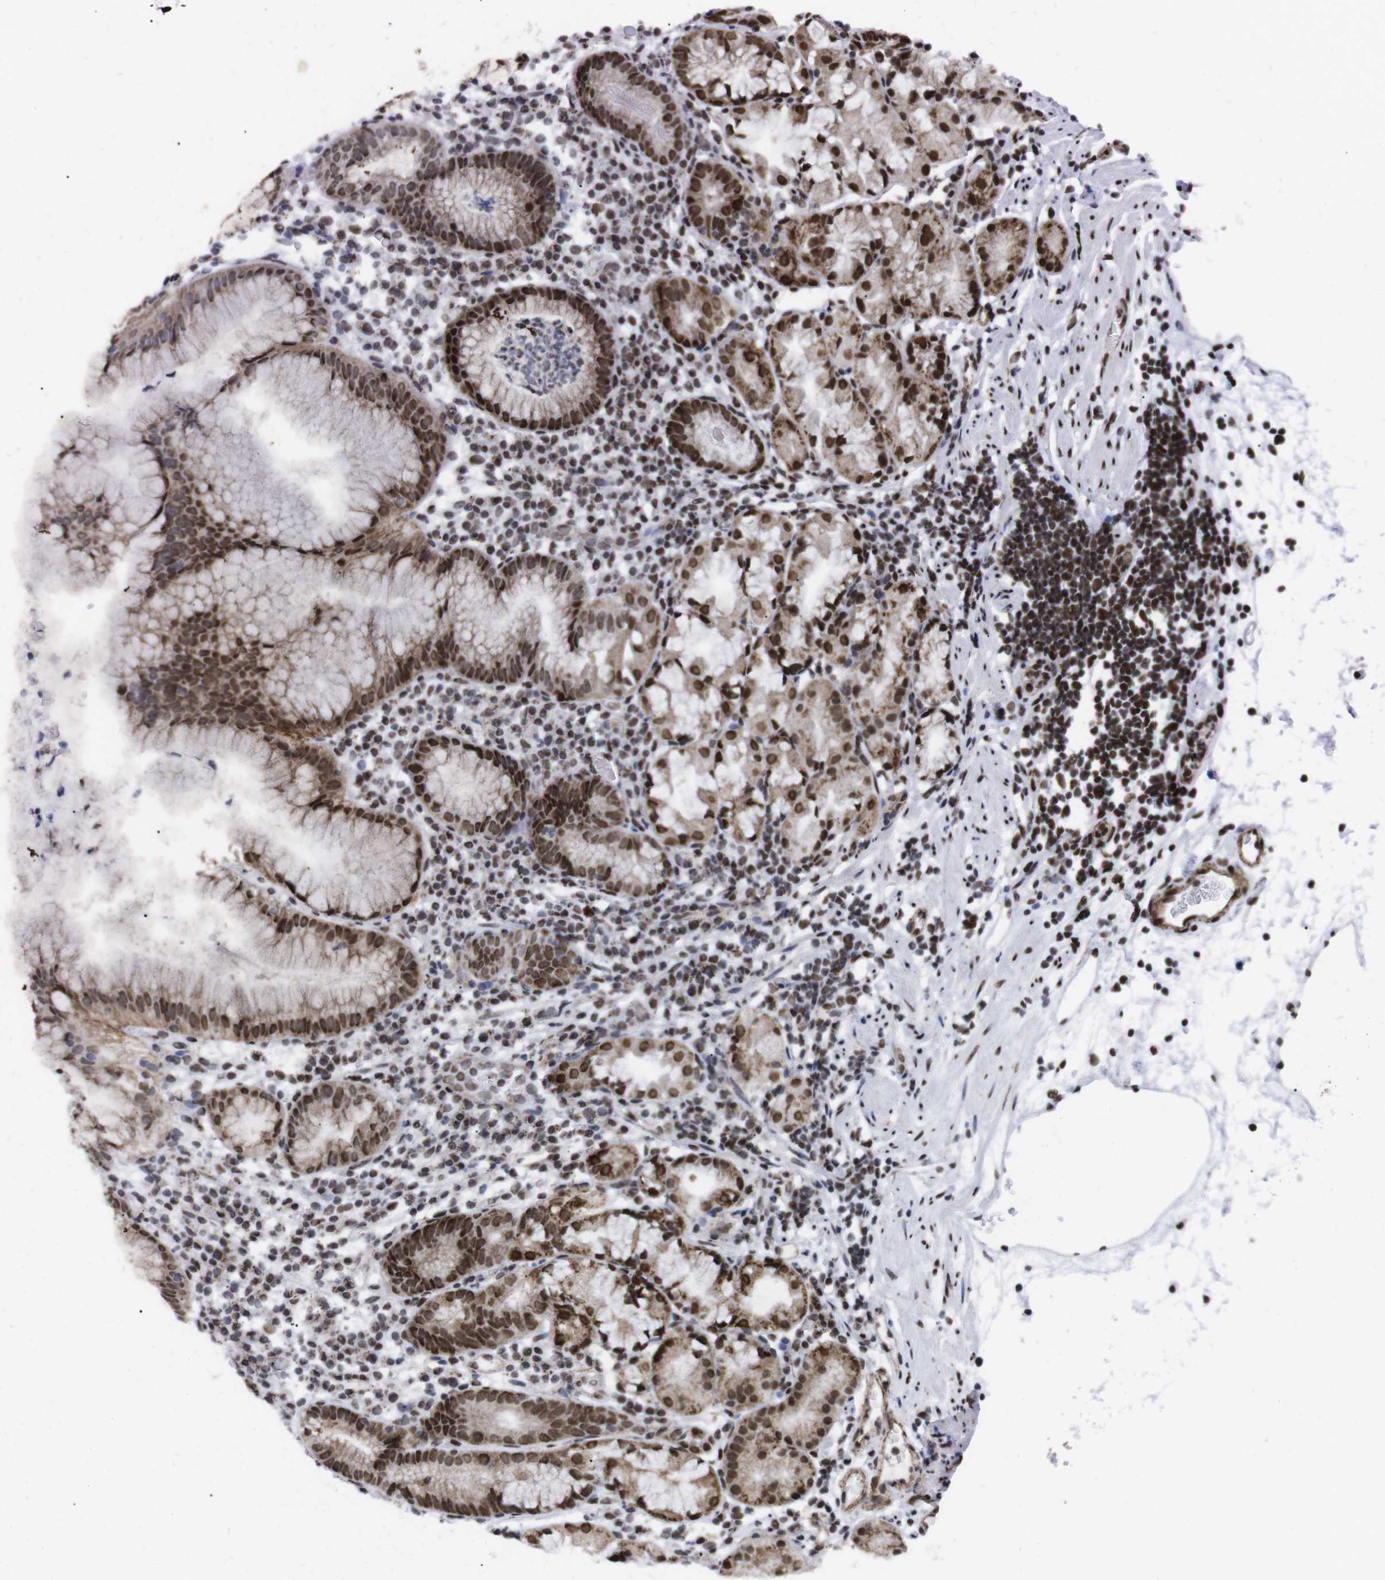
{"staining": {"intensity": "strong", "quantity": ">75%", "location": "cytoplasmic/membranous,nuclear"}, "tissue": "stomach", "cell_type": "Glandular cells", "image_type": "normal", "snomed": [{"axis": "morphology", "description": "Normal tissue, NOS"}, {"axis": "topography", "description": "Stomach"}, {"axis": "topography", "description": "Stomach, lower"}], "caption": "Stomach stained for a protein (brown) reveals strong cytoplasmic/membranous,nuclear positive staining in about >75% of glandular cells.", "gene": "ARID1A", "patient": {"sex": "female", "age": 75}}